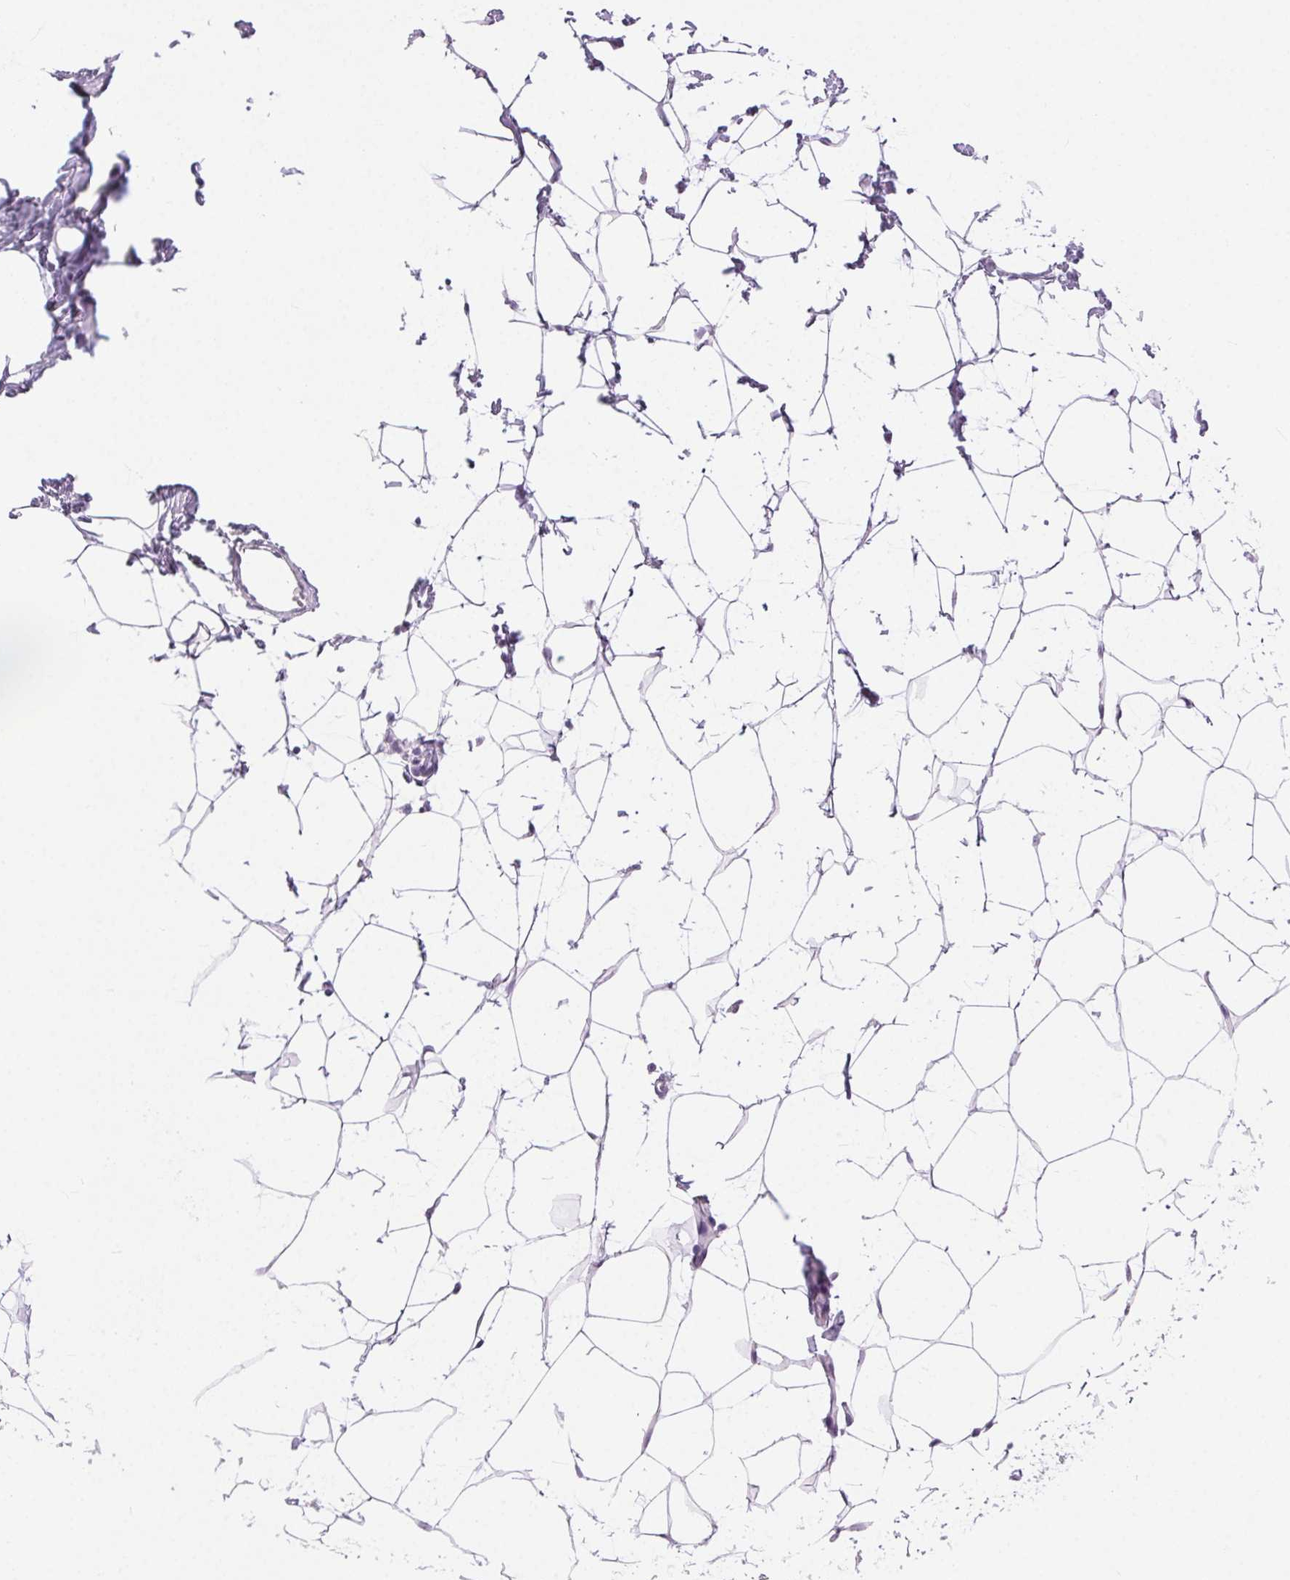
{"staining": {"intensity": "negative", "quantity": "none", "location": "none"}, "tissue": "breast", "cell_type": "Adipocytes", "image_type": "normal", "snomed": [{"axis": "morphology", "description": "Normal tissue, NOS"}, {"axis": "topography", "description": "Breast"}], "caption": "This is an IHC histopathology image of normal breast. There is no expression in adipocytes.", "gene": "BEND2", "patient": {"sex": "female", "age": 27}}